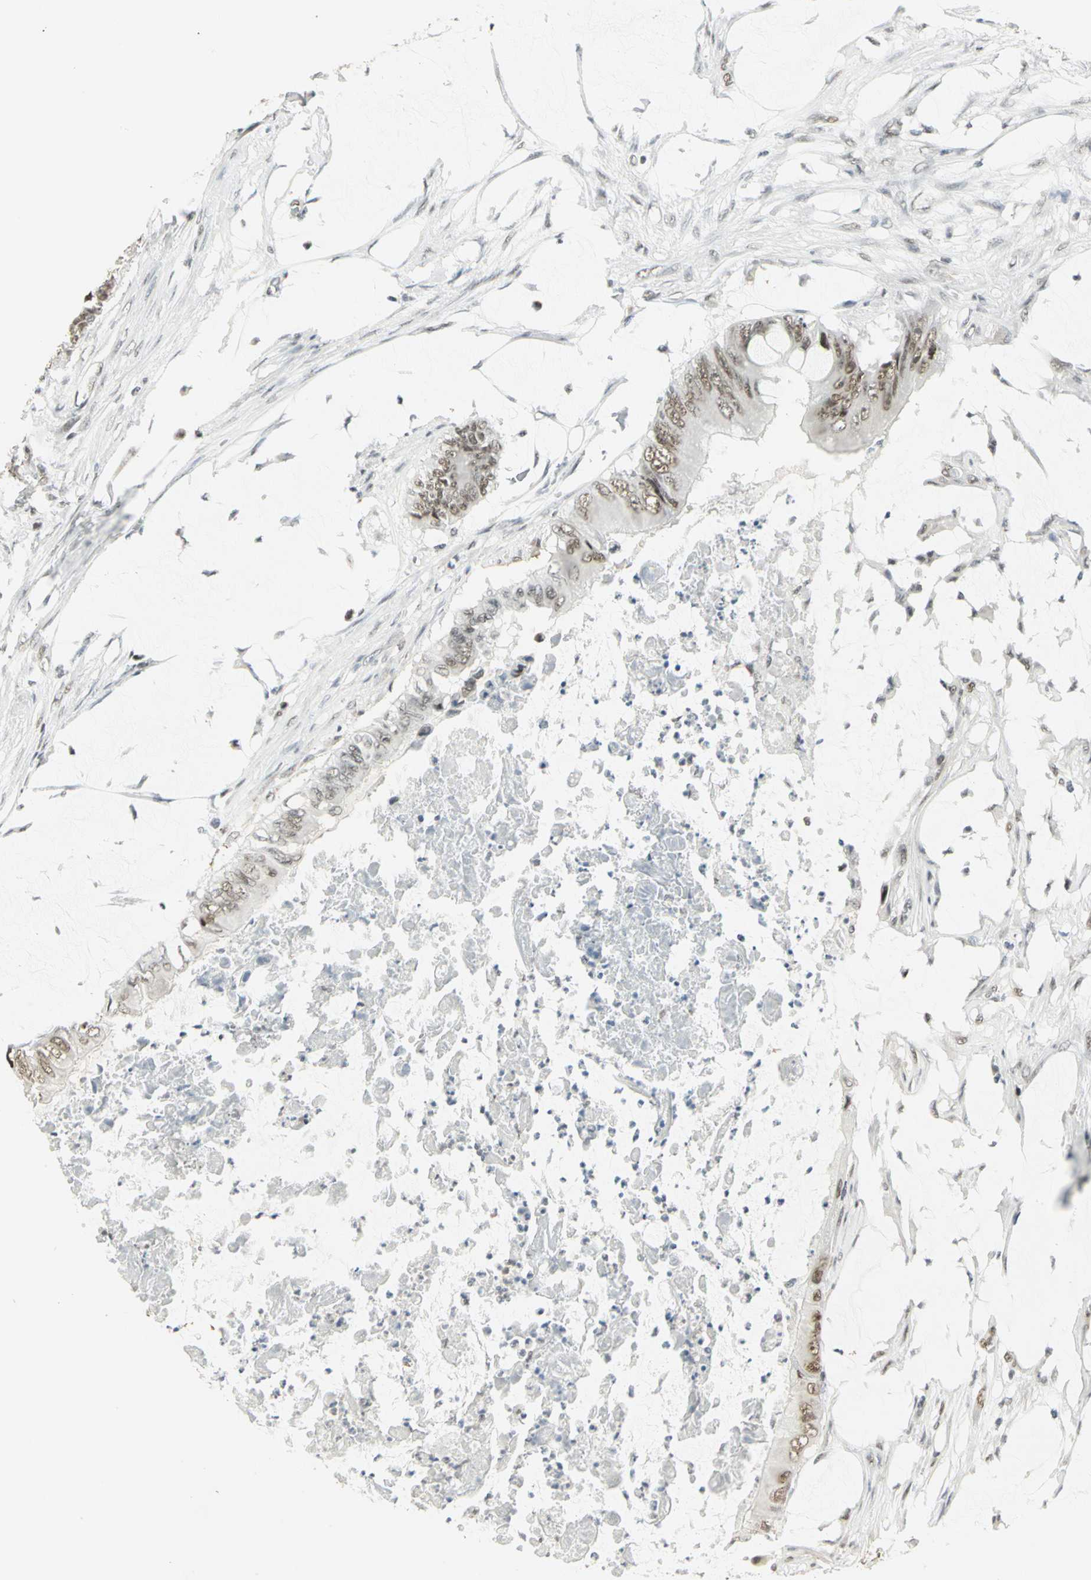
{"staining": {"intensity": "moderate", "quantity": ">75%", "location": "nuclear"}, "tissue": "colorectal cancer", "cell_type": "Tumor cells", "image_type": "cancer", "snomed": [{"axis": "morphology", "description": "Normal tissue, NOS"}, {"axis": "morphology", "description": "Adenocarcinoma, NOS"}, {"axis": "topography", "description": "Rectum"}, {"axis": "topography", "description": "Peripheral nerve tissue"}], "caption": "Immunohistochemical staining of human colorectal cancer (adenocarcinoma) reveals medium levels of moderate nuclear staining in about >75% of tumor cells.", "gene": "CBX3", "patient": {"sex": "female", "age": 77}}